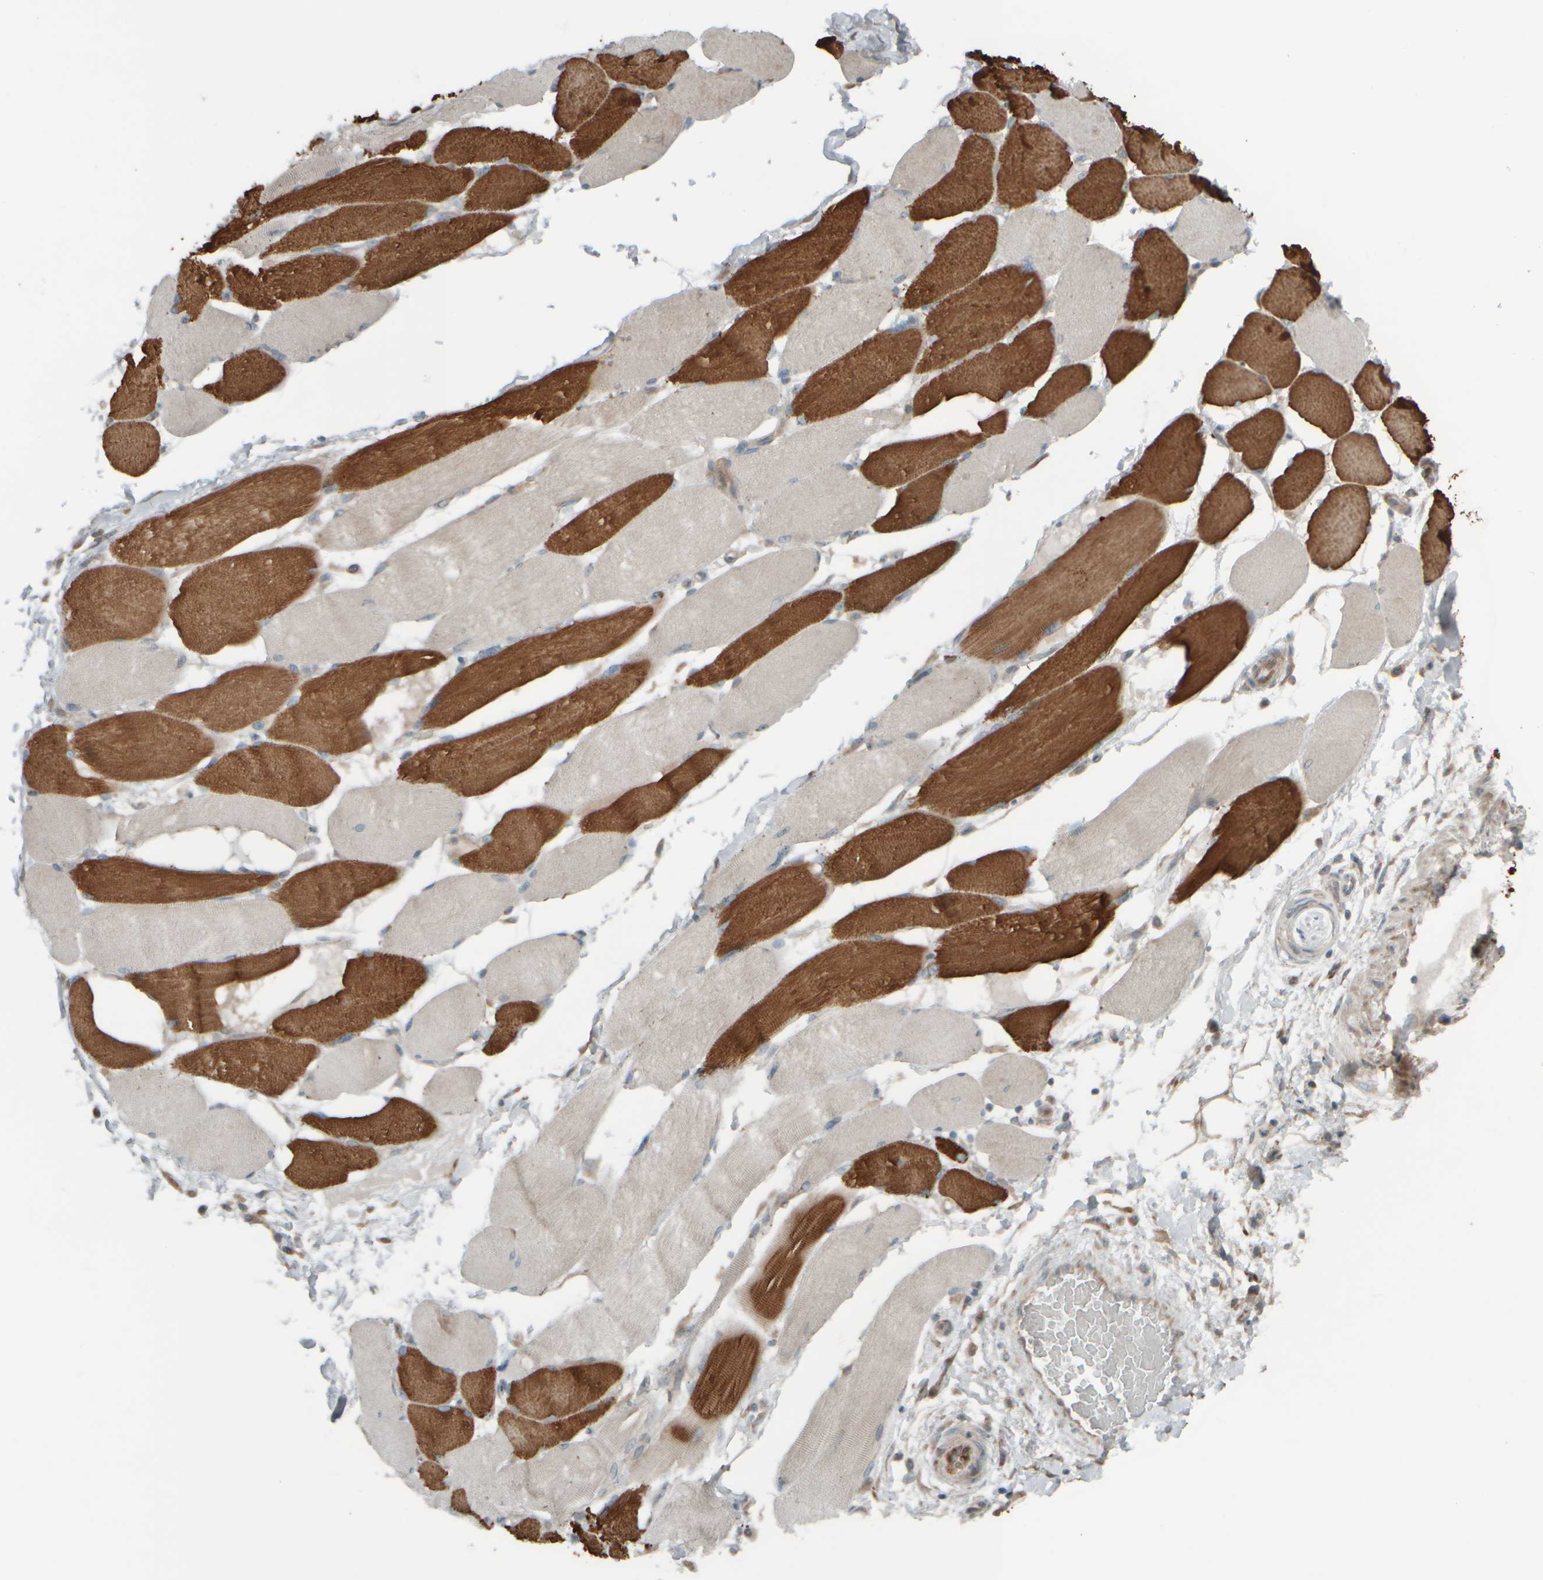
{"staining": {"intensity": "strong", "quantity": "25%-75%", "location": "cytoplasmic/membranous"}, "tissue": "skeletal muscle", "cell_type": "Myocytes", "image_type": "normal", "snomed": [{"axis": "morphology", "description": "Normal tissue, NOS"}, {"axis": "topography", "description": "Skin"}, {"axis": "topography", "description": "Skeletal muscle"}], "caption": "This is a photomicrograph of immunohistochemistry (IHC) staining of normal skeletal muscle, which shows strong expression in the cytoplasmic/membranous of myocytes.", "gene": "HGS", "patient": {"sex": "male", "age": 83}}